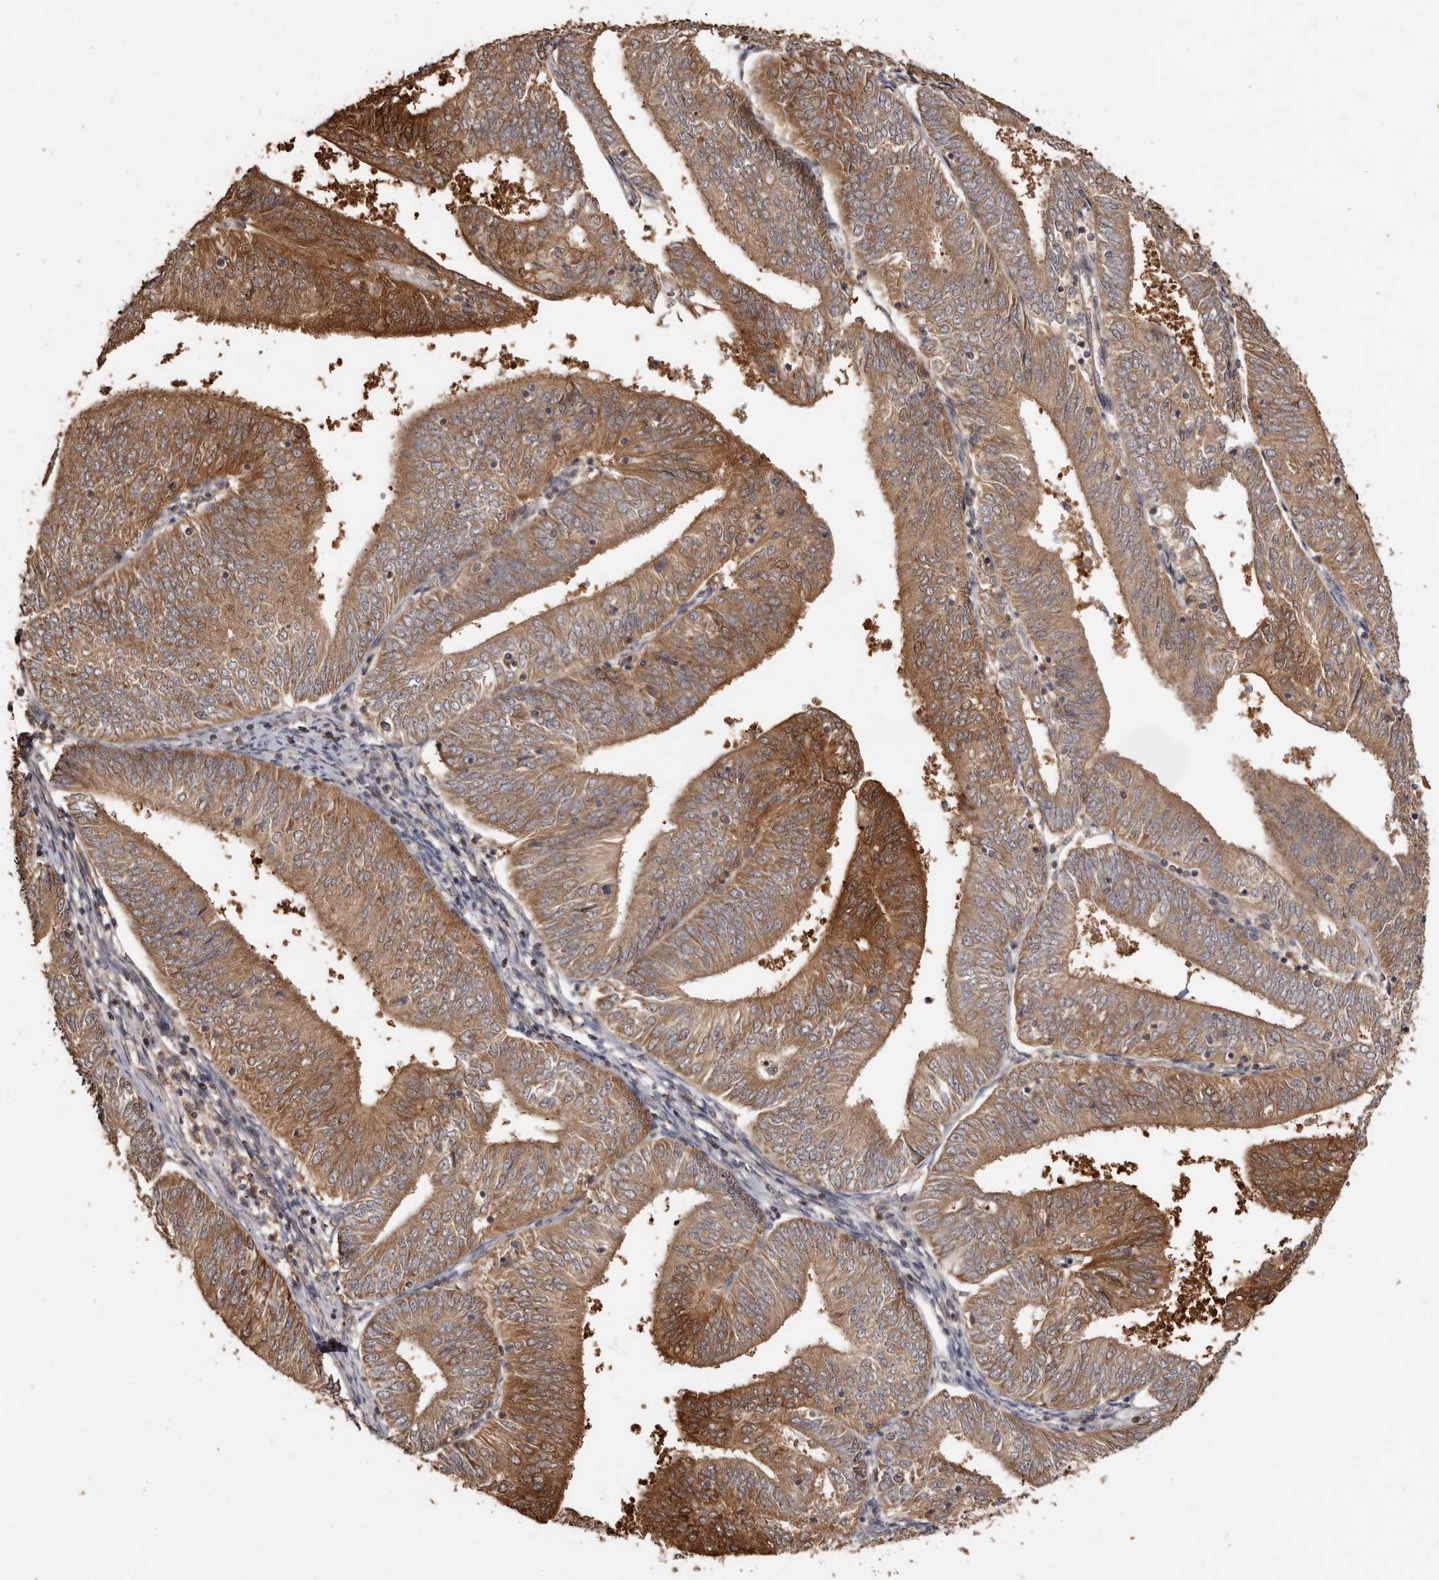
{"staining": {"intensity": "moderate", "quantity": ">75%", "location": "cytoplasmic/membranous"}, "tissue": "endometrial cancer", "cell_type": "Tumor cells", "image_type": "cancer", "snomed": [{"axis": "morphology", "description": "Adenocarcinoma, NOS"}, {"axis": "topography", "description": "Endometrium"}], "caption": "Immunohistochemical staining of adenocarcinoma (endometrial) displays moderate cytoplasmic/membranous protein staining in about >75% of tumor cells.", "gene": "COQ8B", "patient": {"sex": "female", "age": 58}}